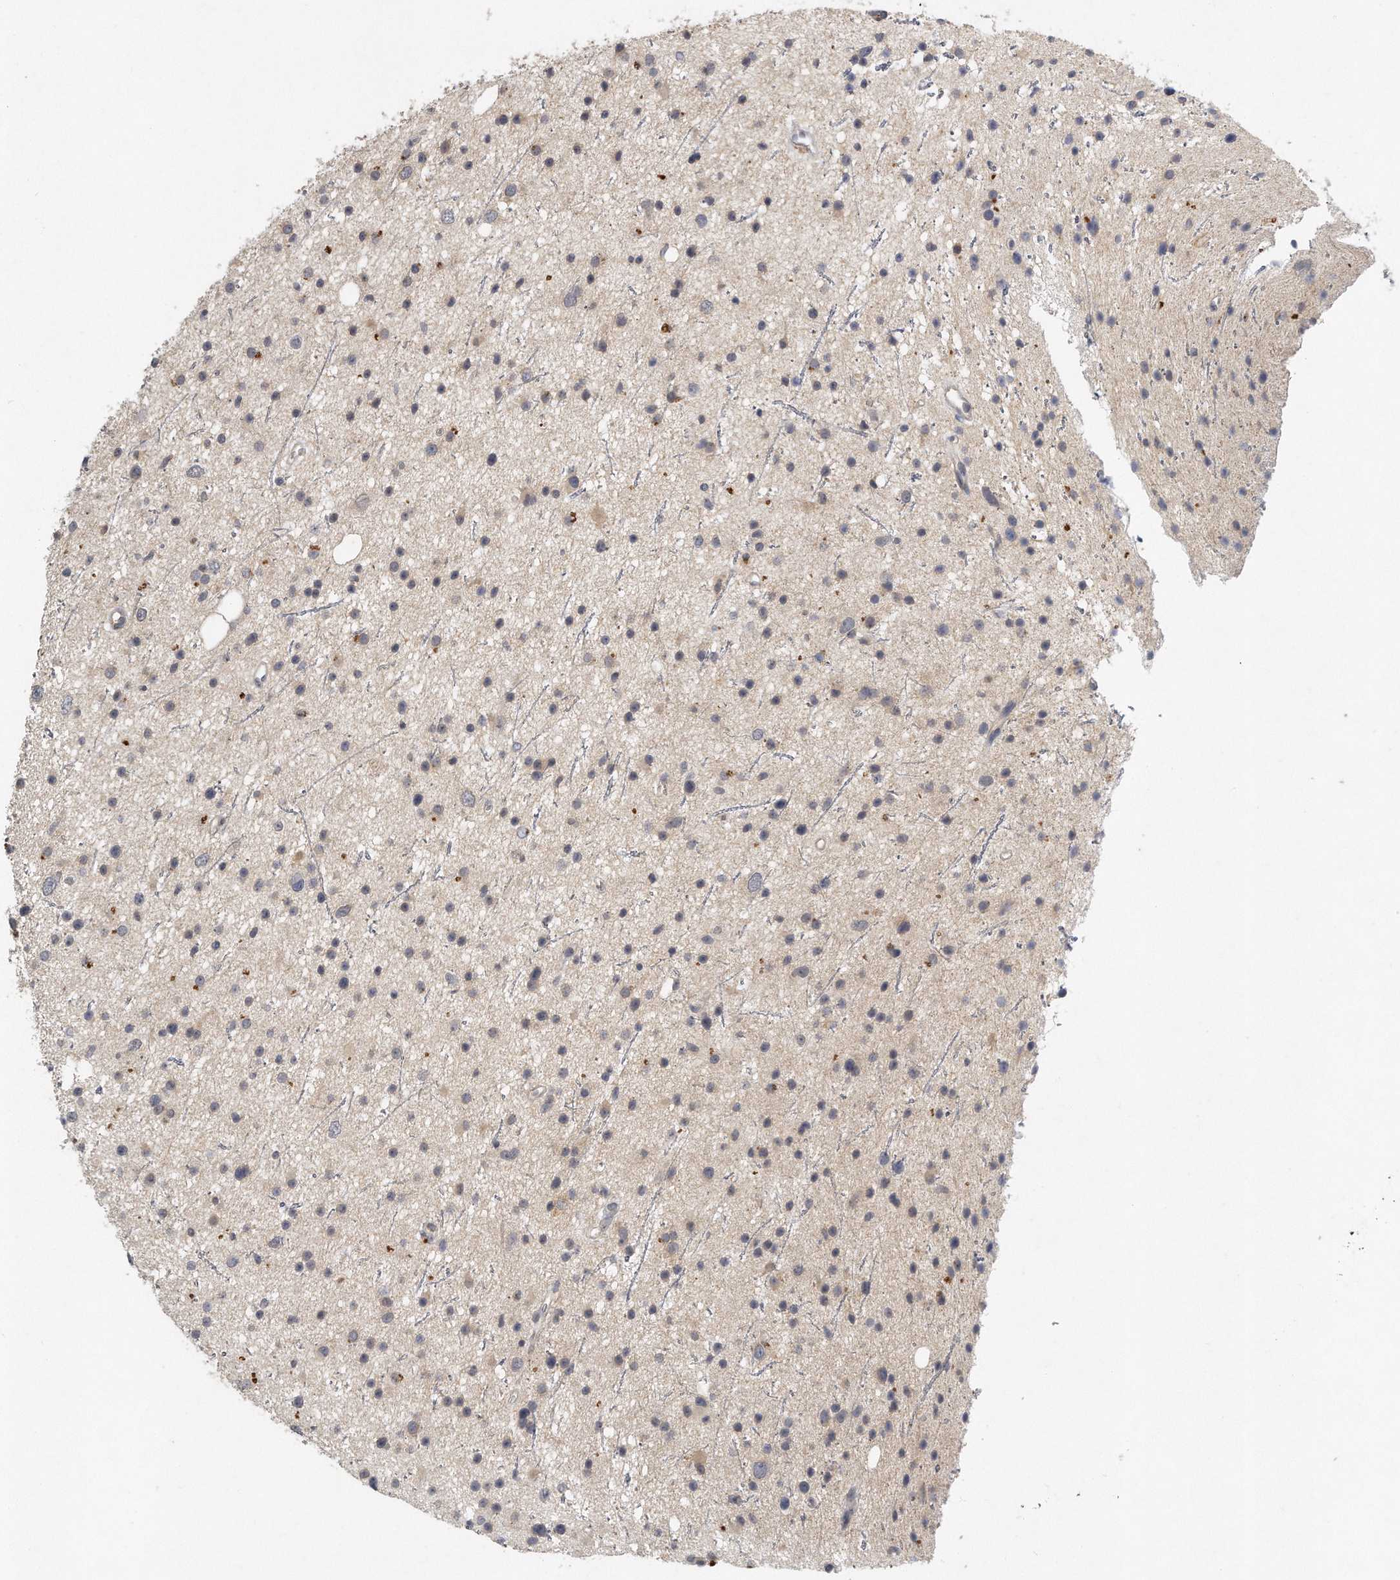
{"staining": {"intensity": "weak", "quantity": "<25%", "location": "cytoplasmic/membranous"}, "tissue": "glioma", "cell_type": "Tumor cells", "image_type": "cancer", "snomed": [{"axis": "morphology", "description": "Glioma, malignant, Low grade"}, {"axis": "topography", "description": "Cerebral cortex"}], "caption": "This is an IHC image of human low-grade glioma (malignant). There is no staining in tumor cells.", "gene": "CAMK1", "patient": {"sex": "female", "age": 39}}